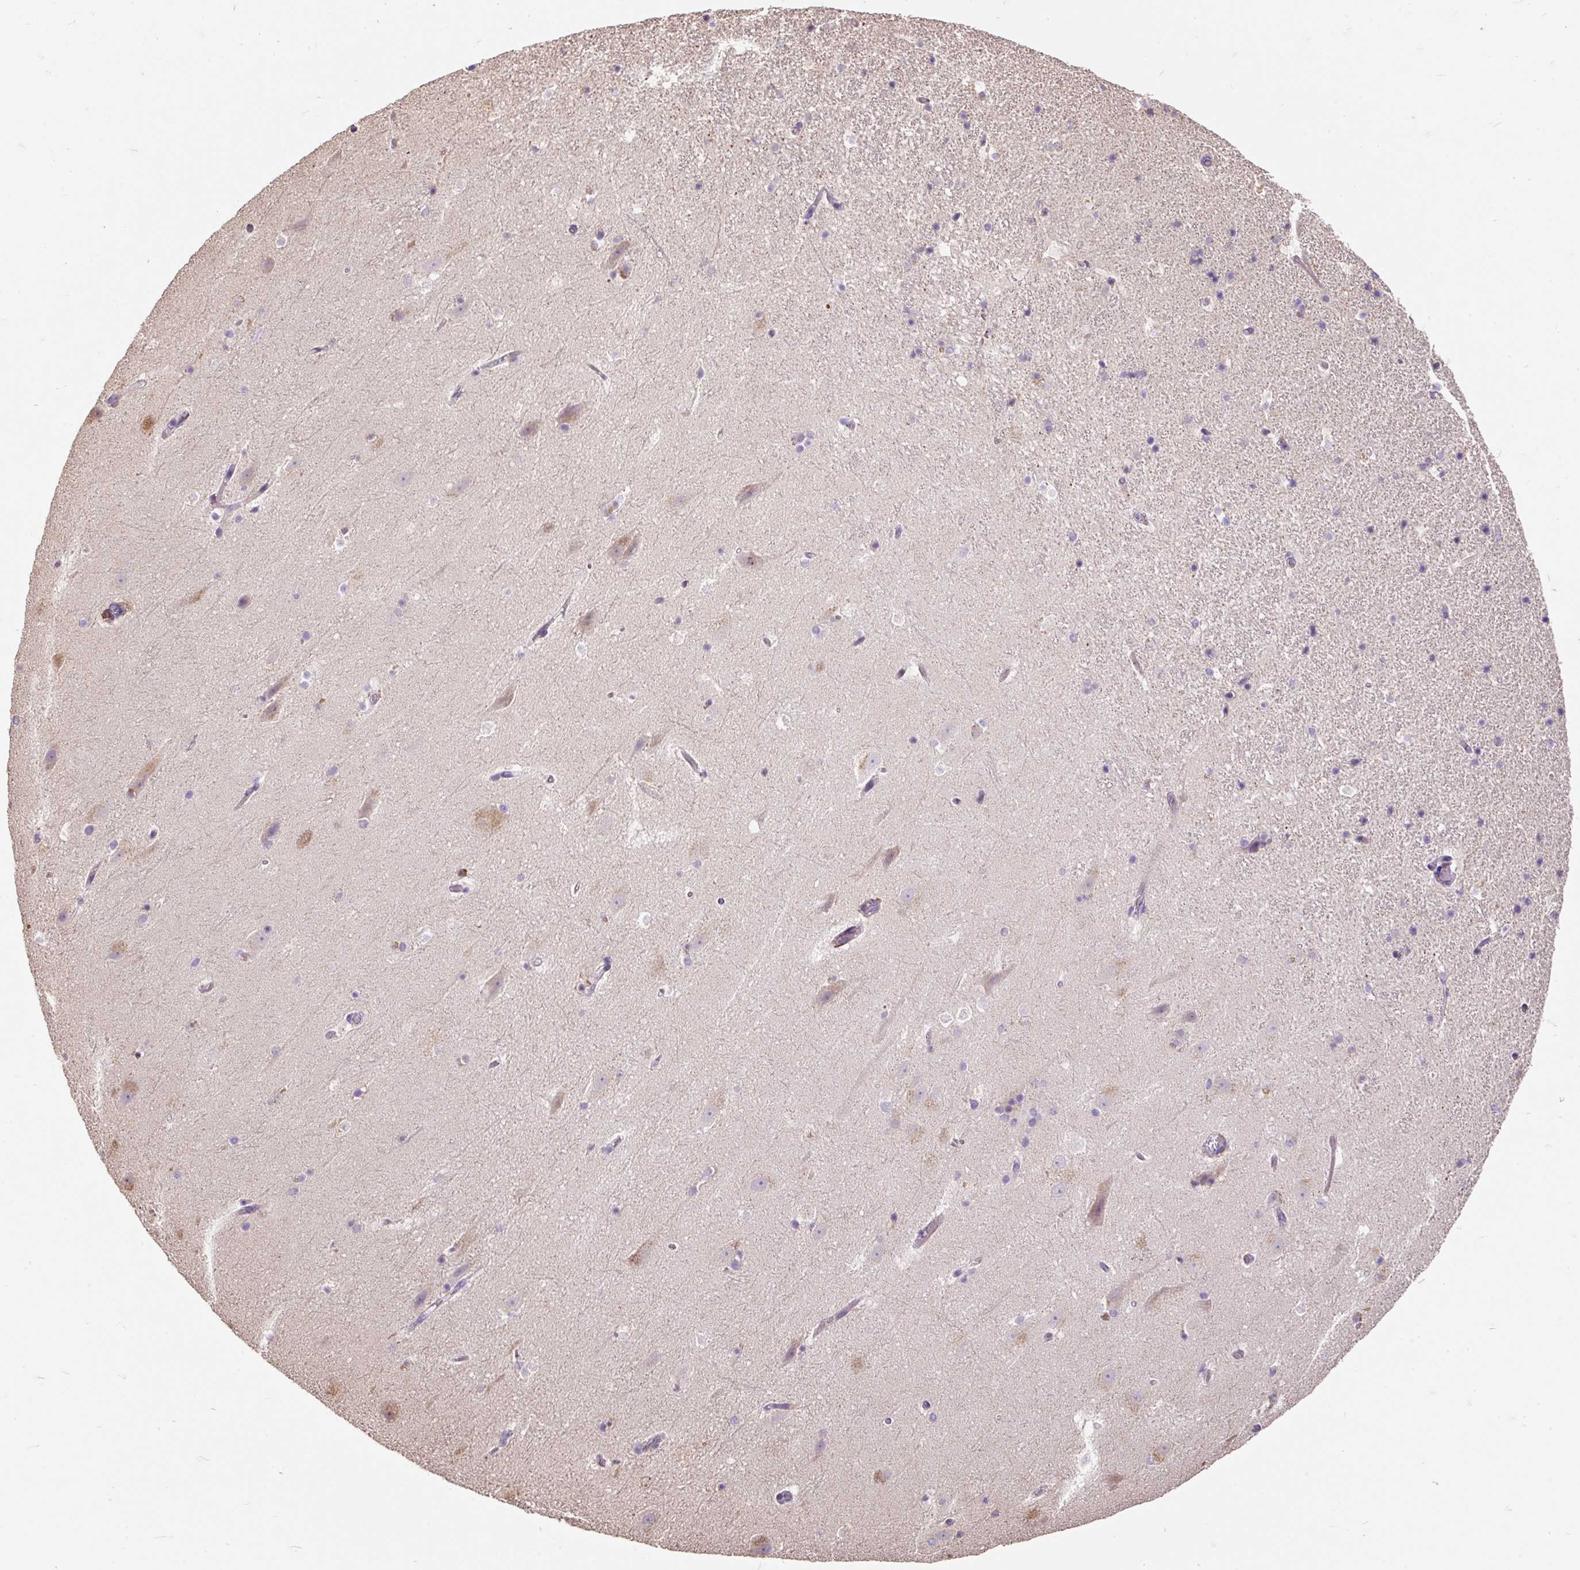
{"staining": {"intensity": "negative", "quantity": "none", "location": "none"}, "tissue": "hippocampus", "cell_type": "Glial cells", "image_type": "normal", "snomed": [{"axis": "morphology", "description": "Normal tissue, NOS"}, {"axis": "topography", "description": "Hippocampus"}], "caption": "Immunohistochemical staining of normal human hippocampus reveals no significant expression in glial cells. (DAB immunohistochemistry (IHC), high magnification).", "gene": "PUS7L", "patient": {"sex": "male", "age": 37}}